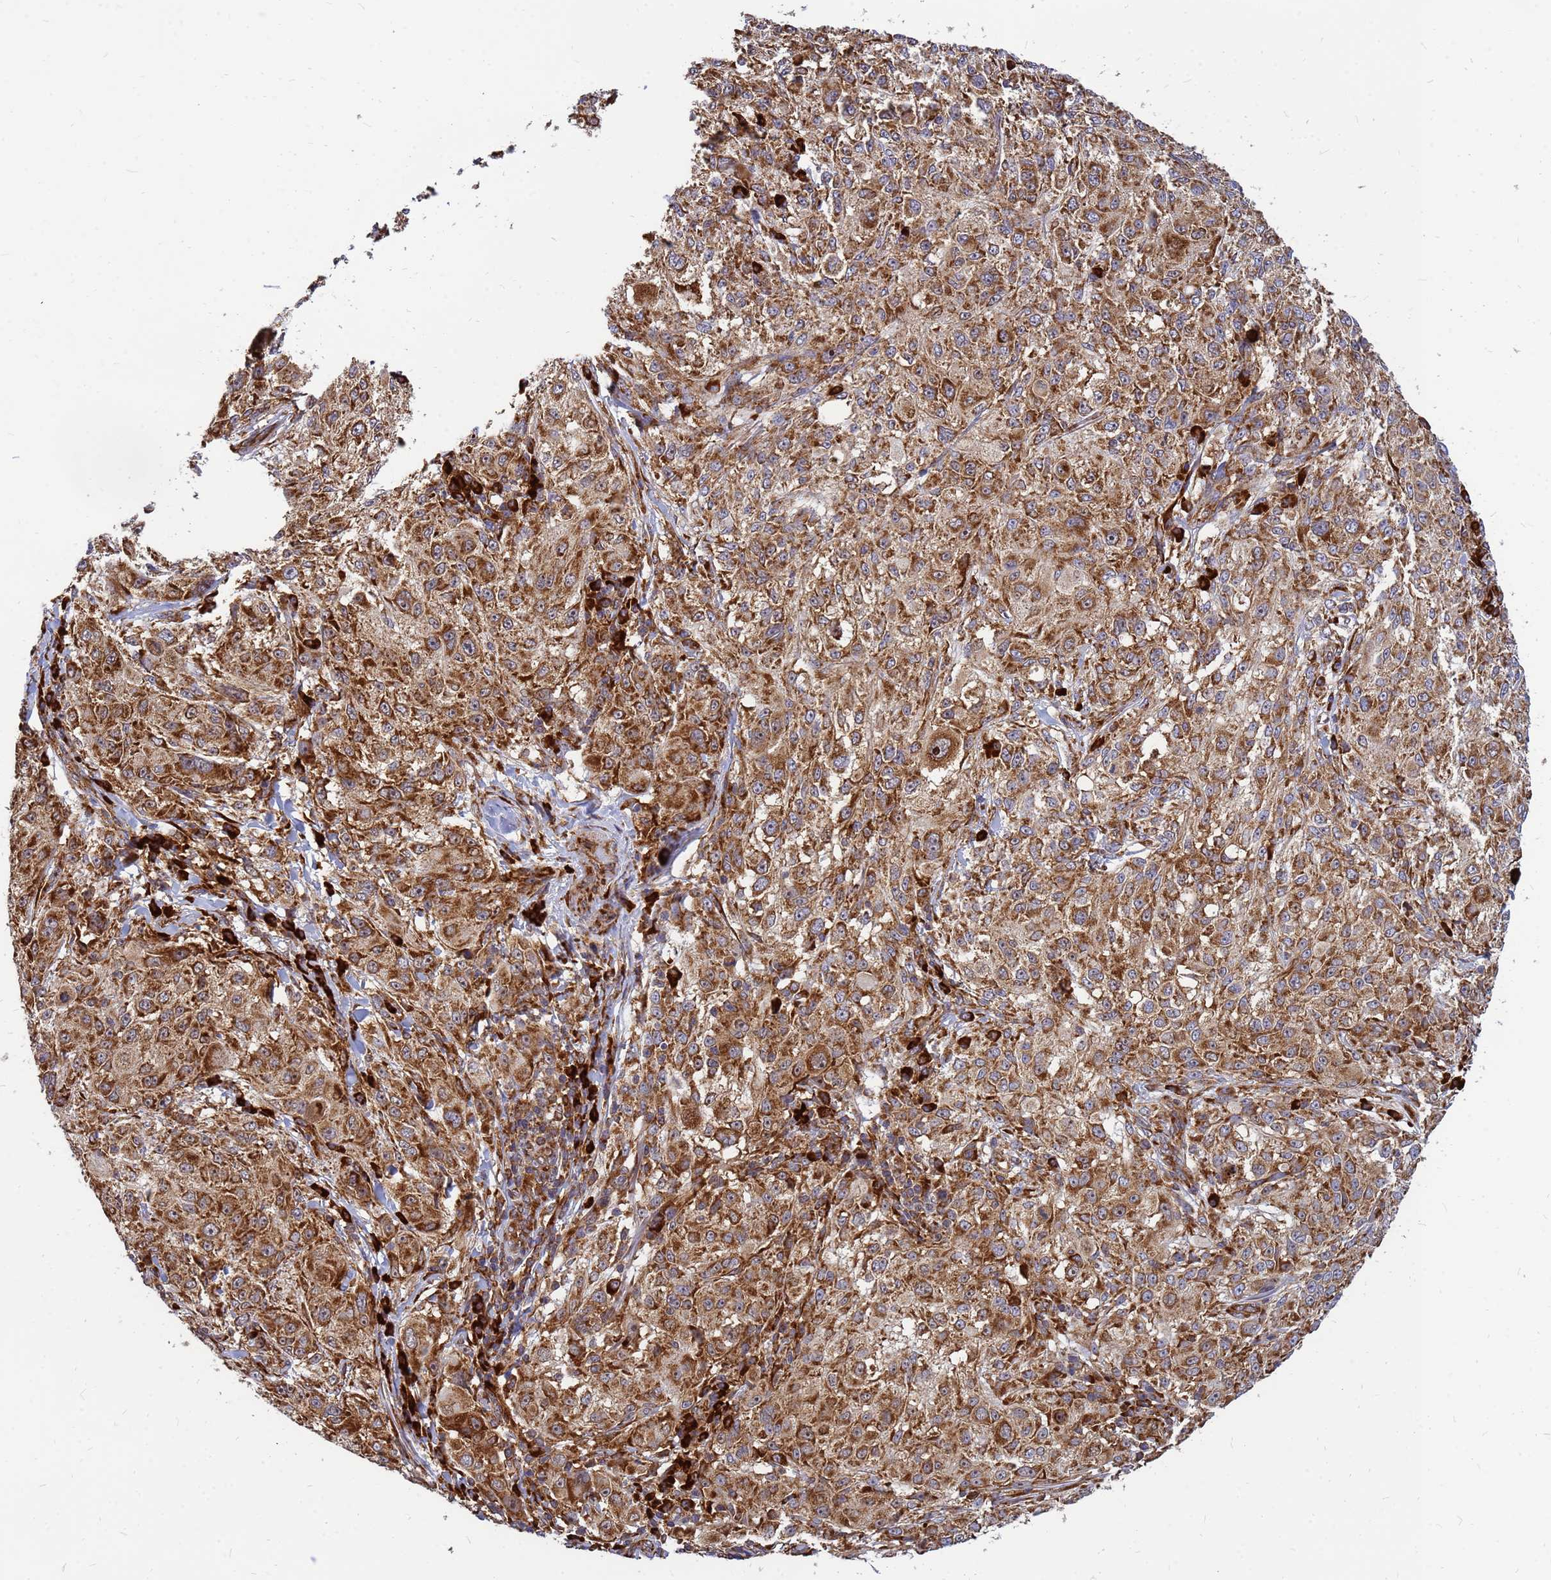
{"staining": {"intensity": "moderate", "quantity": ">75%", "location": "cytoplasmic/membranous"}, "tissue": "melanoma", "cell_type": "Tumor cells", "image_type": "cancer", "snomed": [{"axis": "morphology", "description": "Necrosis, NOS"}, {"axis": "morphology", "description": "Malignant melanoma, NOS"}, {"axis": "topography", "description": "Skin"}], "caption": "Brown immunohistochemical staining in malignant melanoma demonstrates moderate cytoplasmic/membranous positivity in approximately >75% of tumor cells. The protein of interest is stained brown, and the nuclei are stained in blue (DAB IHC with brightfield microscopy, high magnification).", "gene": "RPL8", "patient": {"sex": "female", "age": 87}}